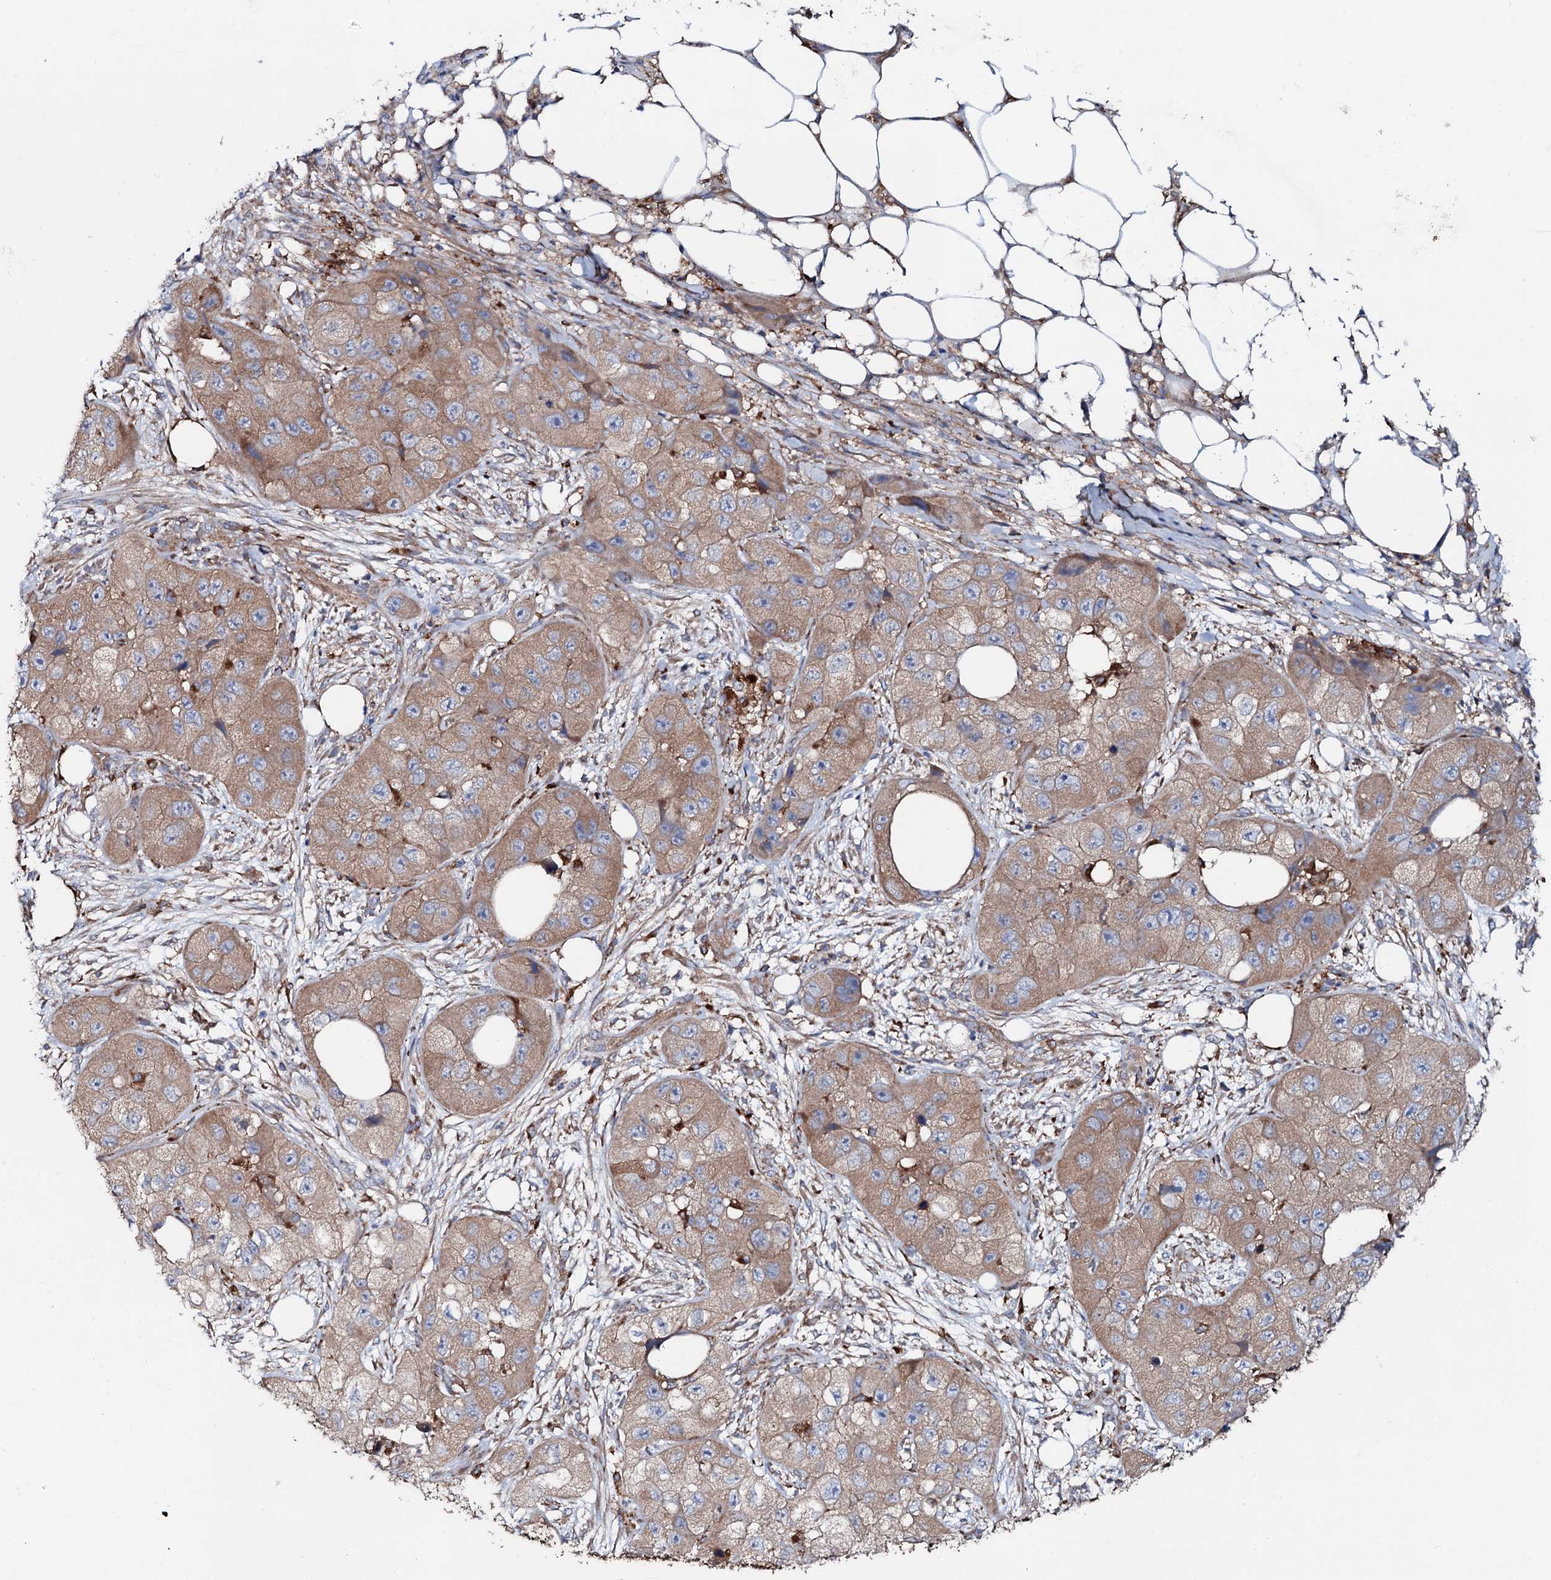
{"staining": {"intensity": "weak", "quantity": ">75%", "location": "cytoplasmic/membranous"}, "tissue": "skin cancer", "cell_type": "Tumor cells", "image_type": "cancer", "snomed": [{"axis": "morphology", "description": "Squamous cell carcinoma, NOS"}, {"axis": "topography", "description": "Skin"}, {"axis": "topography", "description": "Subcutis"}], "caption": "This is a photomicrograph of IHC staining of skin cancer, which shows weak staining in the cytoplasmic/membranous of tumor cells.", "gene": "P2RX4", "patient": {"sex": "male", "age": 73}}